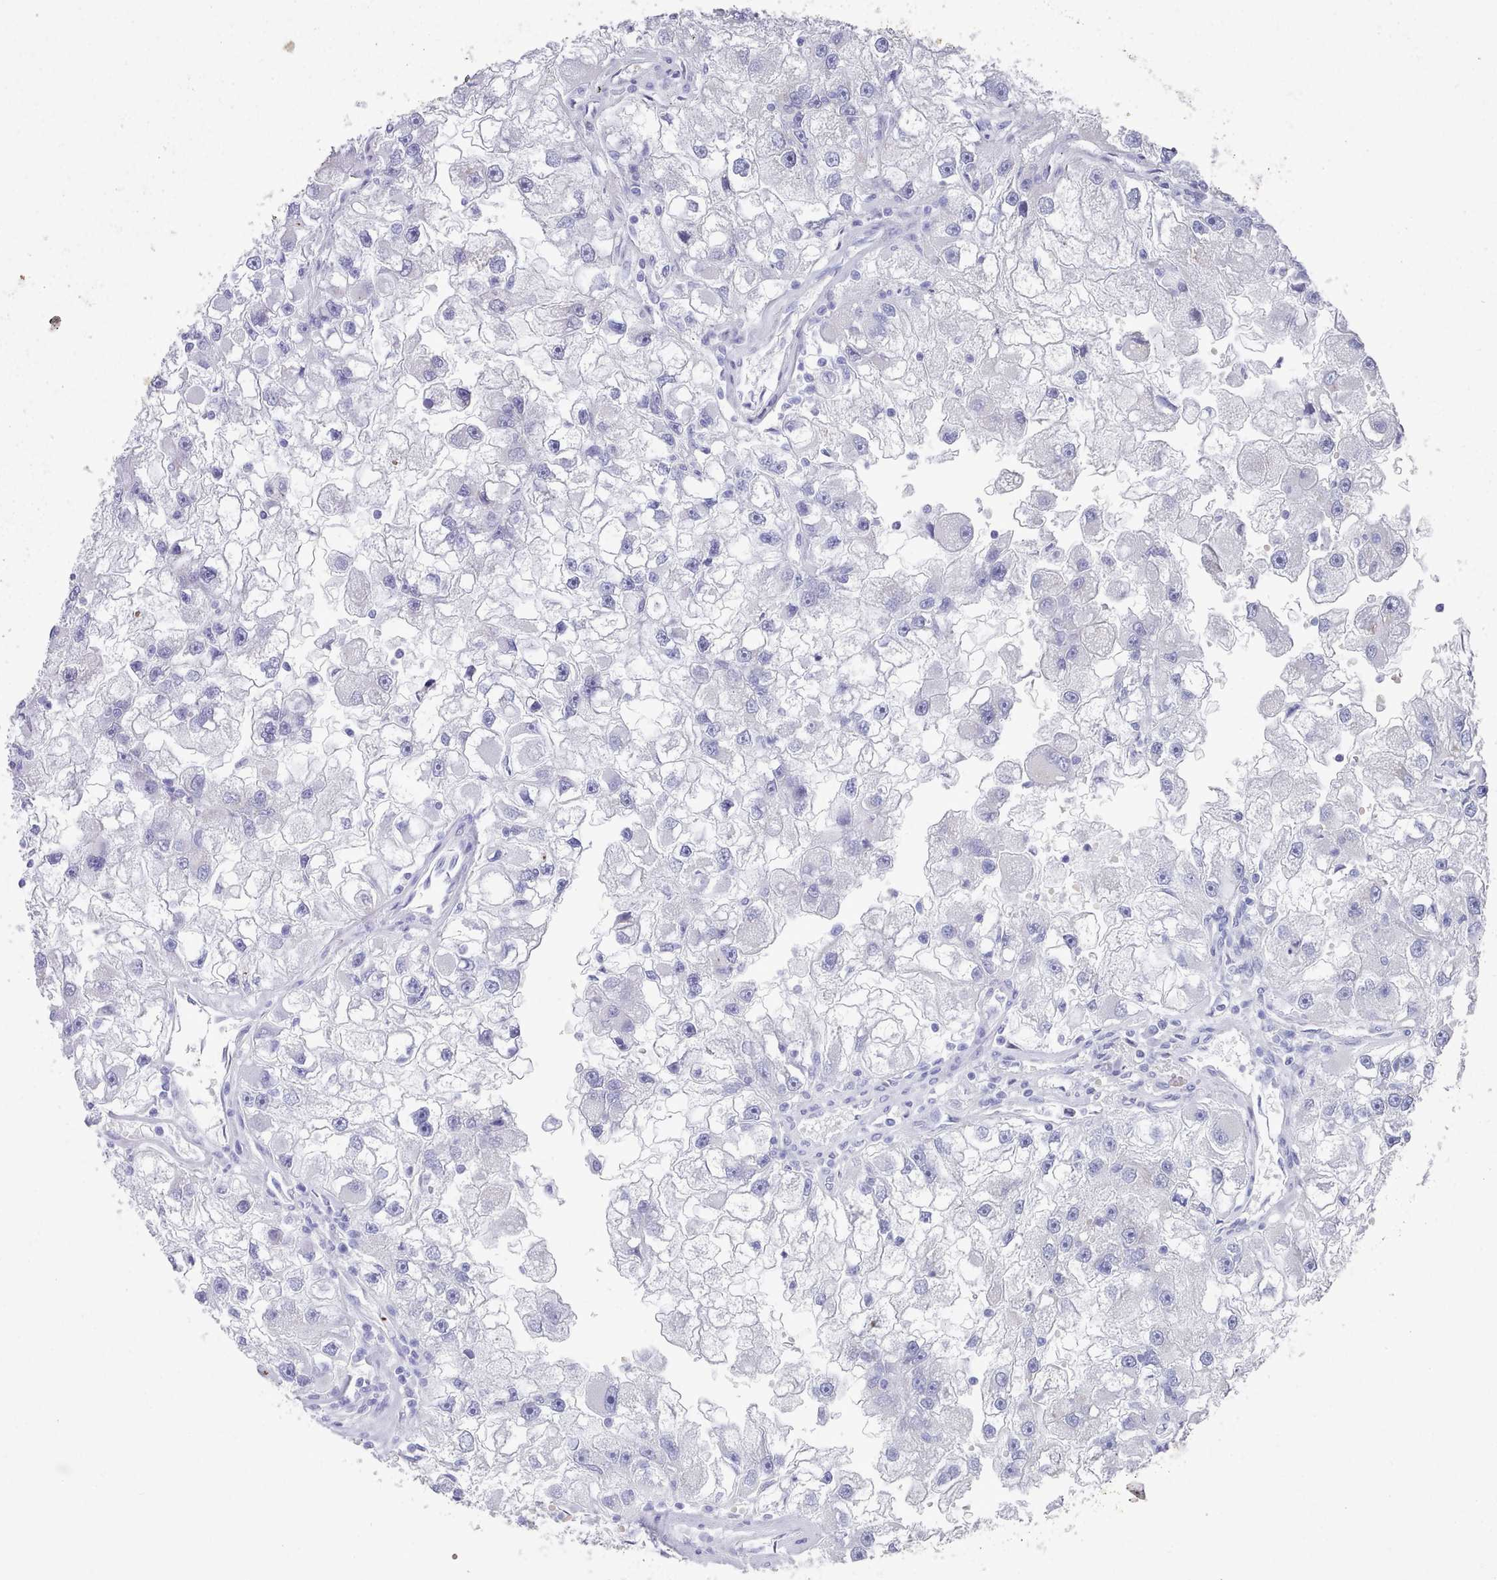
{"staining": {"intensity": "negative", "quantity": "none", "location": "none"}, "tissue": "renal cancer", "cell_type": "Tumor cells", "image_type": "cancer", "snomed": [{"axis": "morphology", "description": "Adenocarcinoma, NOS"}, {"axis": "topography", "description": "Kidney"}], "caption": "DAB (3,3'-diaminobenzidine) immunohistochemical staining of human renal cancer displays no significant positivity in tumor cells.", "gene": "LRRC37A", "patient": {"sex": "male", "age": 63}}